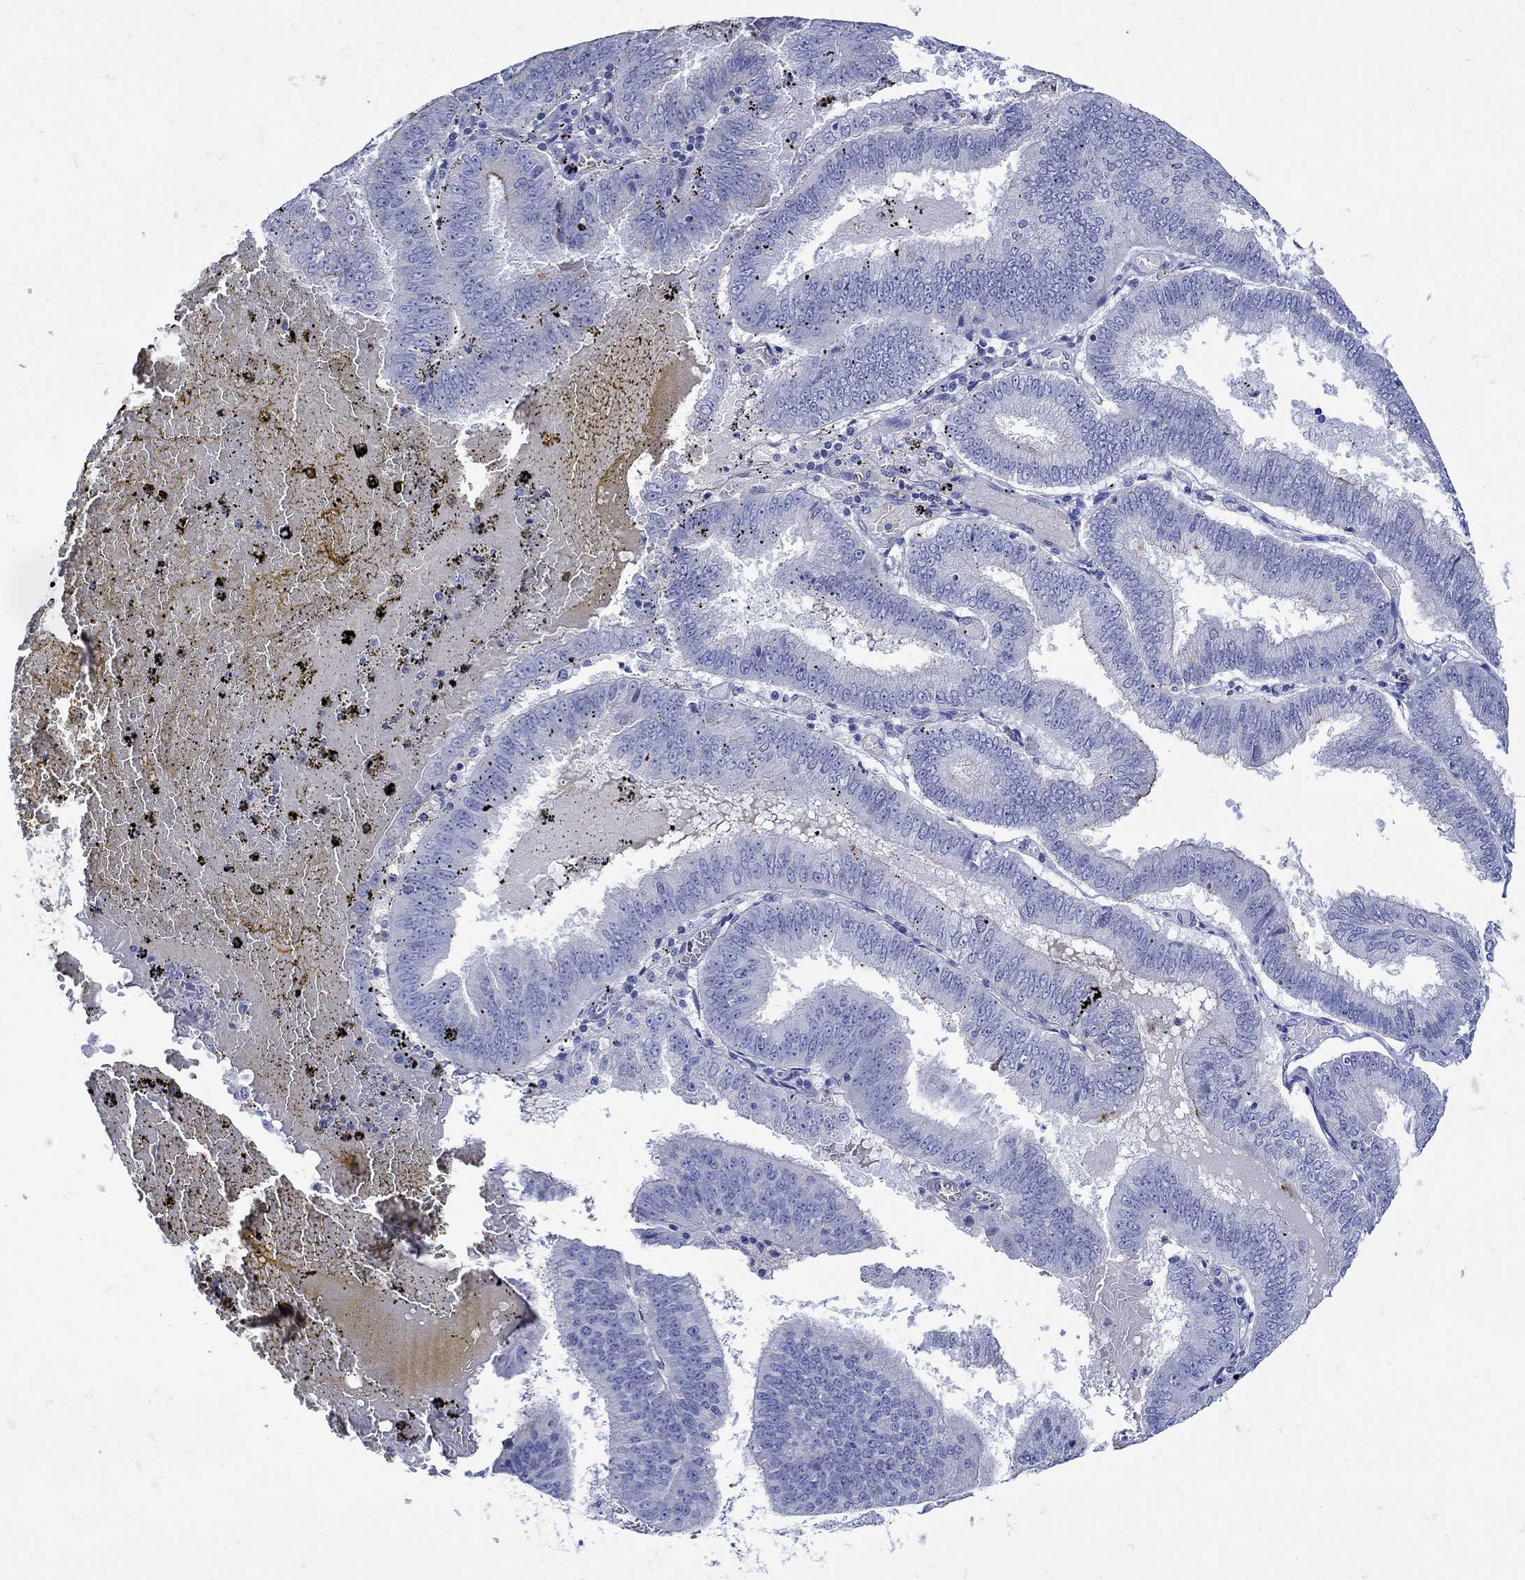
{"staining": {"intensity": "negative", "quantity": "none", "location": "none"}, "tissue": "endometrial cancer", "cell_type": "Tumor cells", "image_type": "cancer", "snomed": [{"axis": "morphology", "description": "Adenocarcinoma, NOS"}, {"axis": "topography", "description": "Endometrium"}], "caption": "Immunohistochemical staining of human endometrial cancer reveals no significant staining in tumor cells. (DAB IHC with hematoxylin counter stain).", "gene": "ANKMY1", "patient": {"sex": "female", "age": 66}}